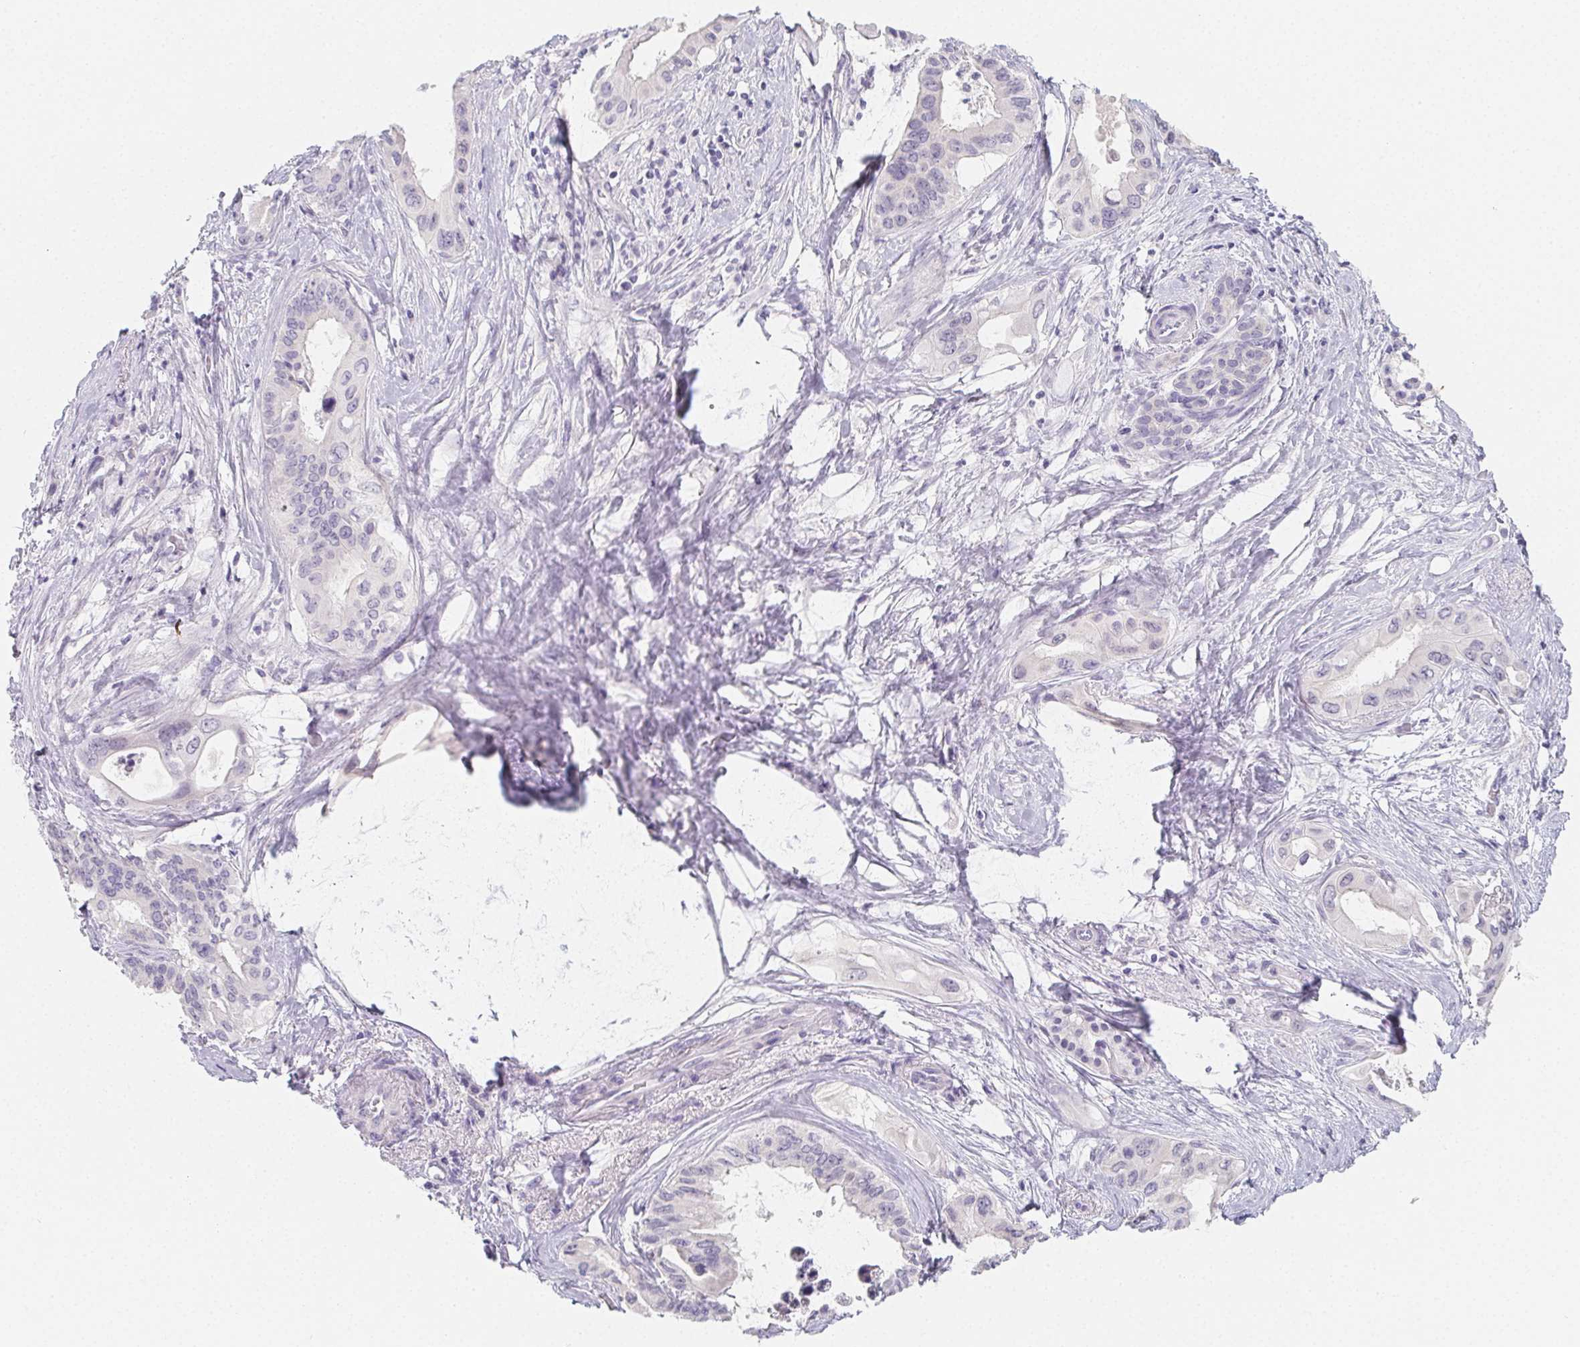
{"staining": {"intensity": "negative", "quantity": "none", "location": "none"}, "tissue": "pancreatic cancer", "cell_type": "Tumor cells", "image_type": "cancer", "snomed": [{"axis": "morphology", "description": "Adenocarcinoma, NOS"}, {"axis": "topography", "description": "Pancreas"}], "caption": "This is a image of IHC staining of pancreatic adenocarcinoma, which shows no expression in tumor cells.", "gene": "GLIPR1L1", "patient": {"sex": "female", "age": 77}}